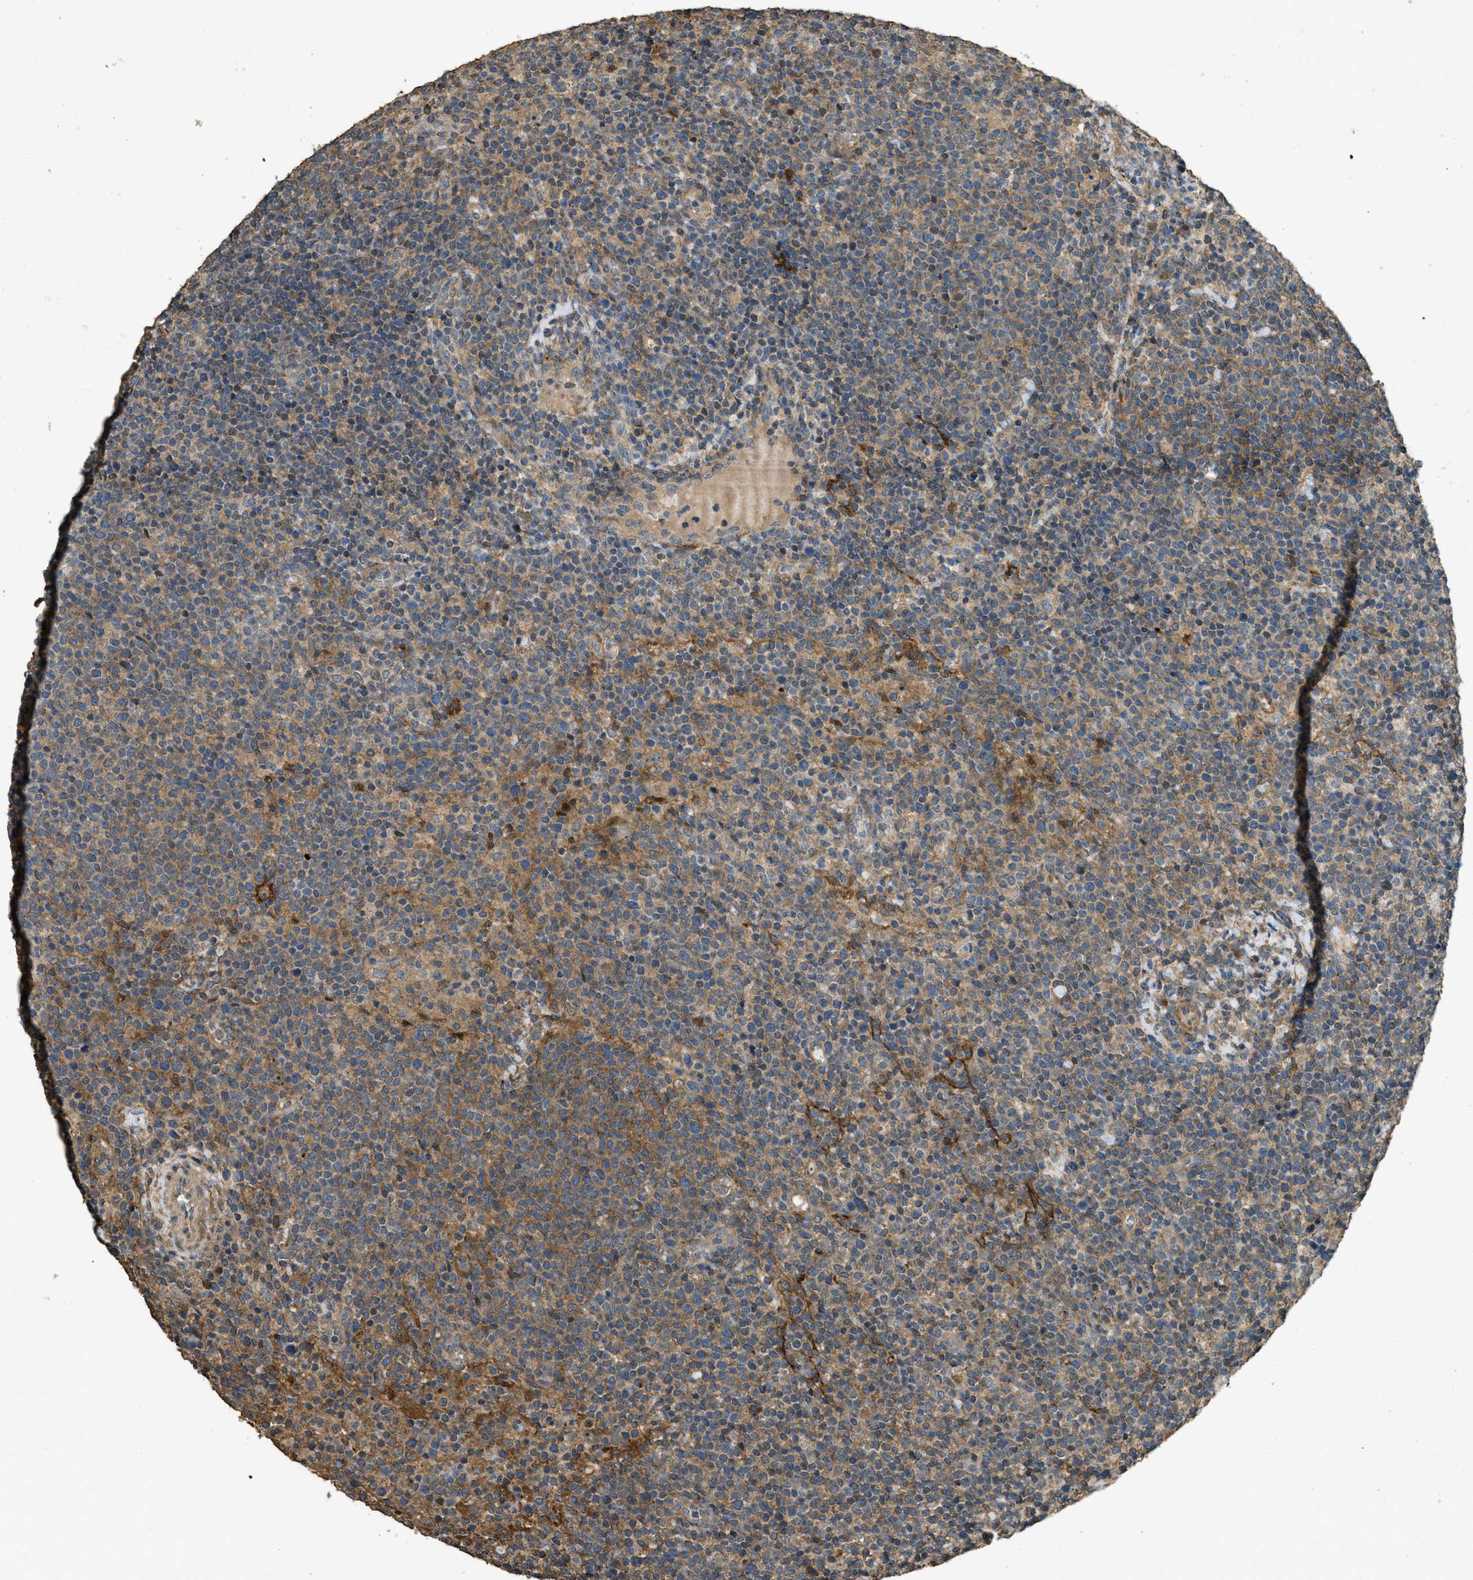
{"staining": {"intensity": "moderate", "quantity": ">75%", "location": "cytoplasmic/membranous"}, "tissue": "lymphoma", "cell_type": "Tumor cells", "image_type": "cancer", "snomed": [{"axis": "morphology", "description": "Malignant lymphoma, non-Hodgkin's type, High grade"}, {"axis": "topography", "description": "Lymph node"}], "caption": "Immunohistochemistry micrograph of lymphoma stained for a protein (brown), which demonstrates medium levels of moderate cytoplasmic/membranous staining in approximately >75% of tumor cells.", "gene": "CD276", "patient": {"sex": "male", "age": 61}}